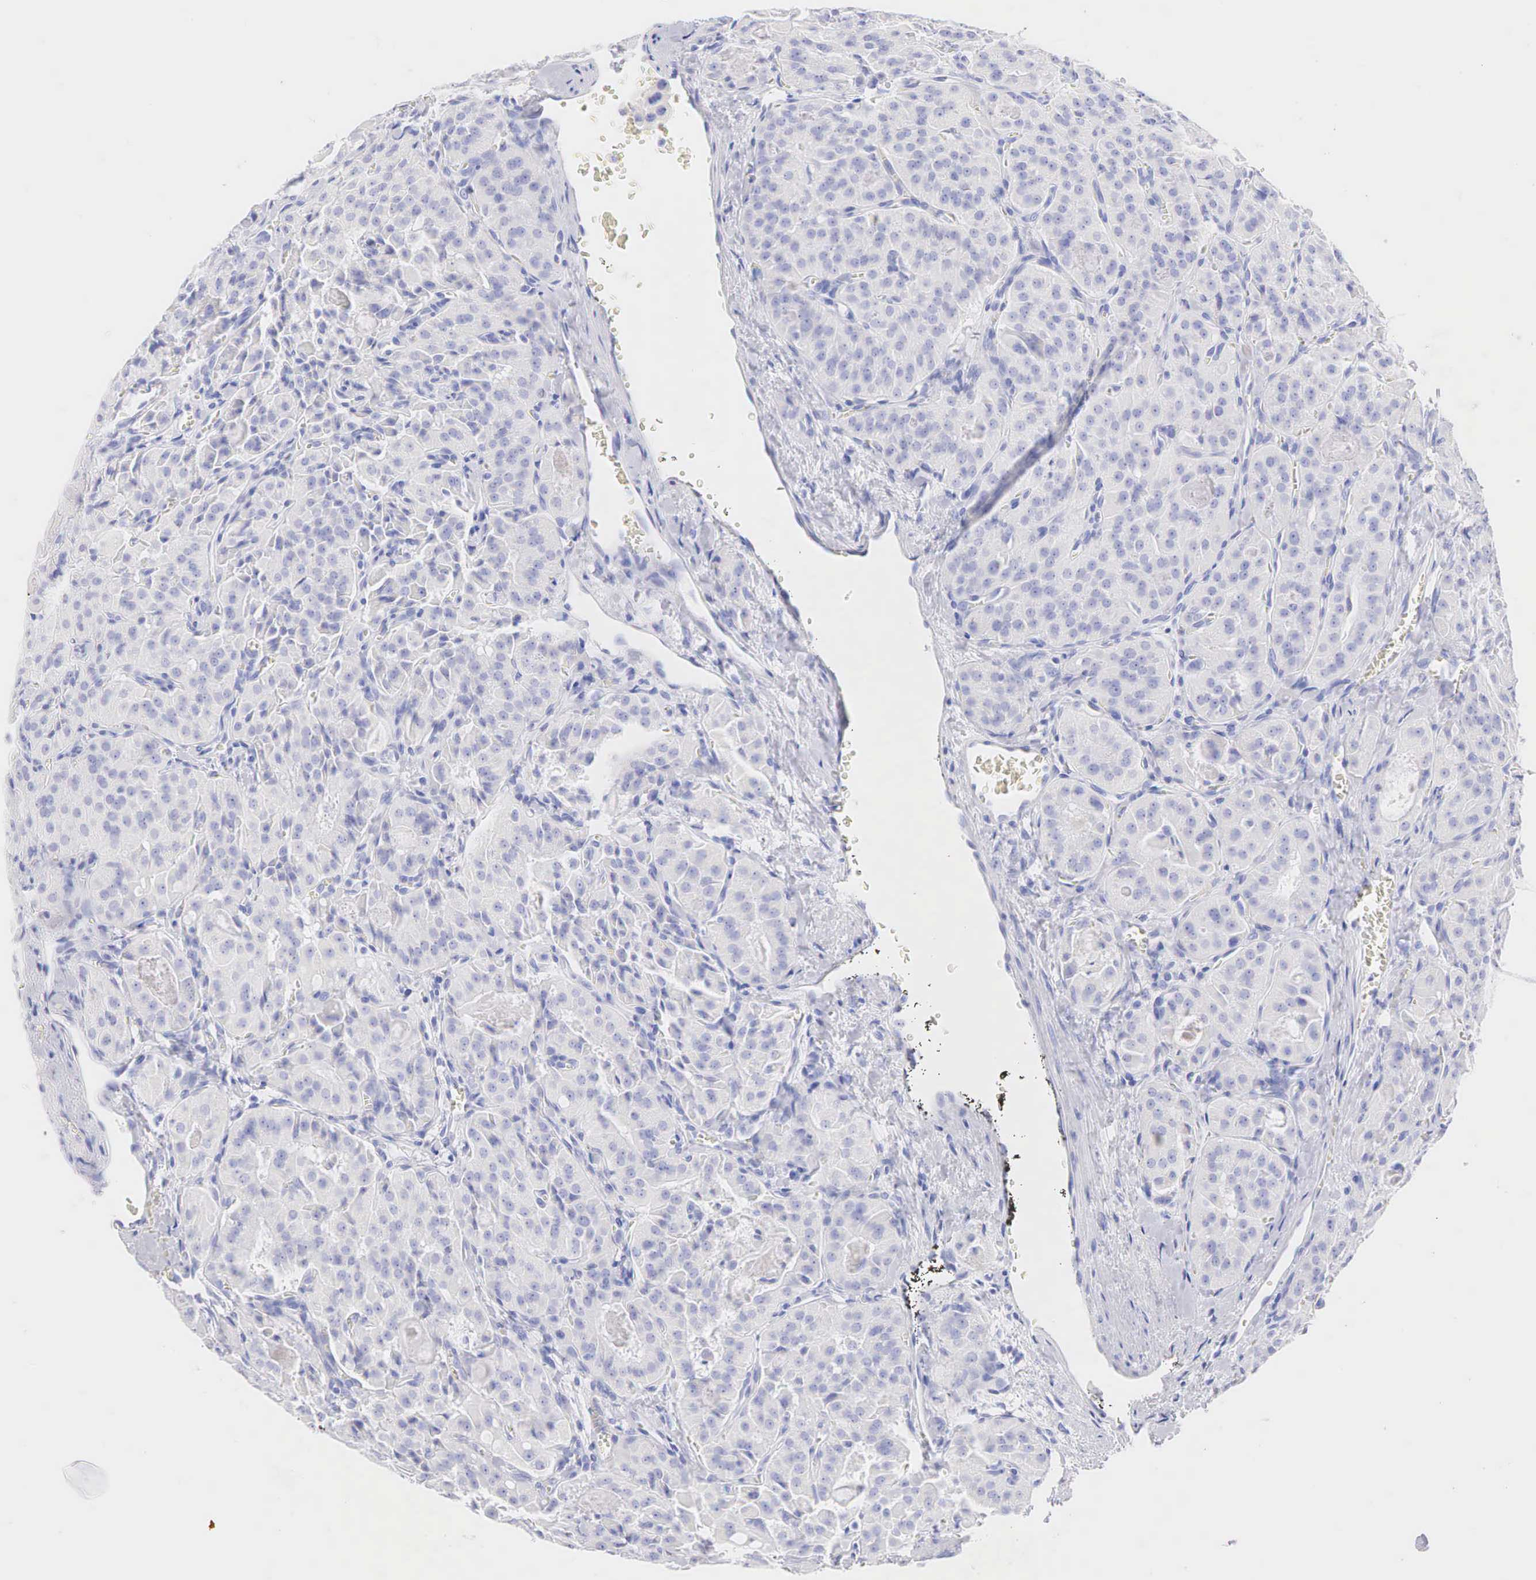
{"staining": {"intensity": "negative", "quantity": "none", "location": "none"}, "tissue": "thyroid cancer", "cell_type": "Tumor cells", "image_type": "cancer", "snomed": [{"axis": "morphology", "description": "Carcinoma, NOS"}, {"axis": "topography", "description": "Thyroid gland"}], "caption": "Tumor cells show no significant protein positivity in carcinoma (thyroid).", "gene": "KRT14", "patient": {"sex": "male", "age": 76}}